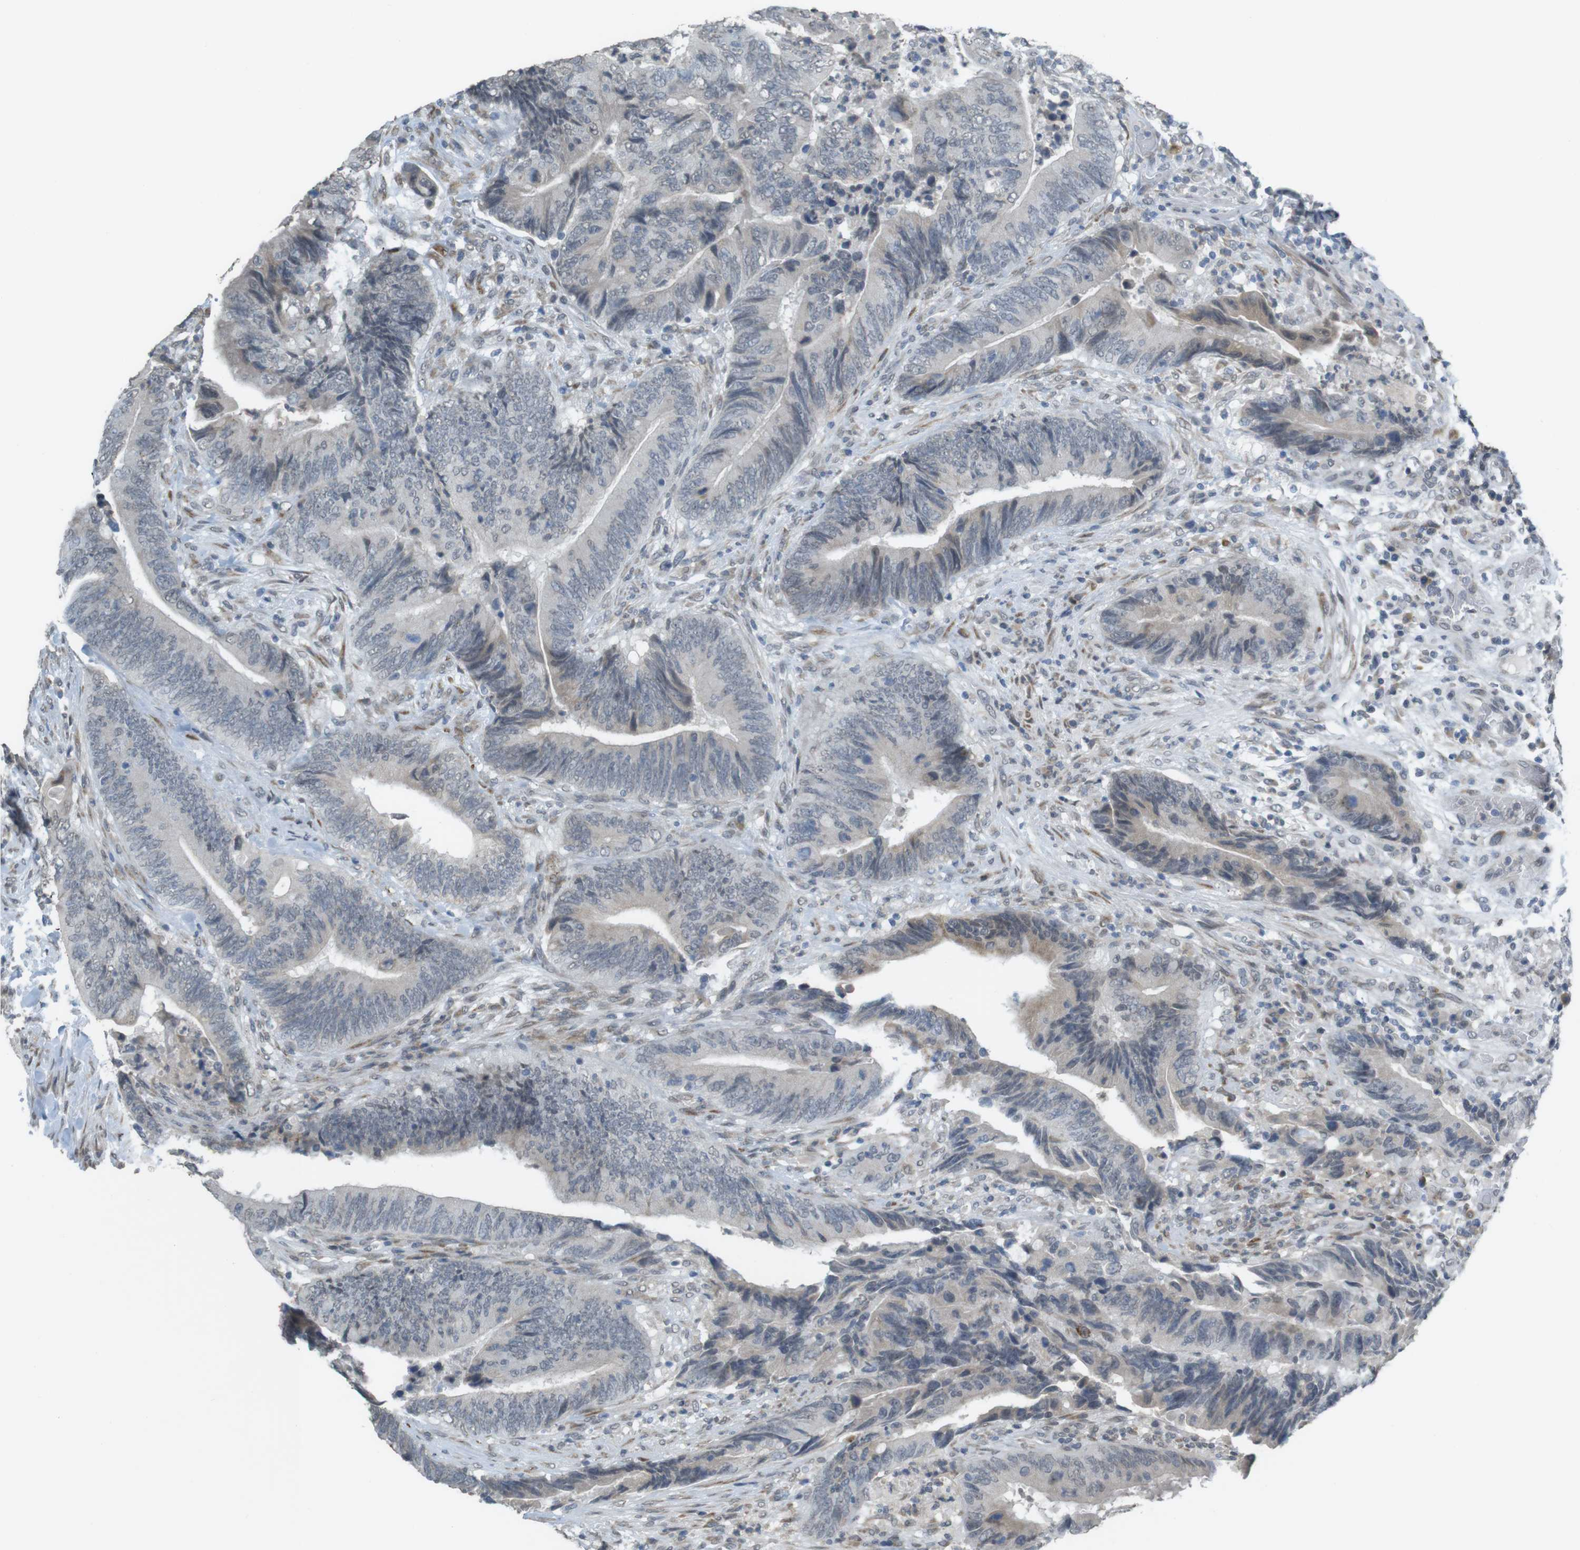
{"staining": {"intensity": "negative", "quantity": "none", "location": "none"}, "tissue": "colorectal cancer", "cell_type": "Tumor cells", "image_type": "cancer", "snomed": [{"axis": "morphology", "description": "Normal tissue, NOS"}, {"axis": "morphology", "description": "Adenocarcinoma, NOS"}, {"axis": "topography", "description": "Colon"}], "caption": "Tumor cells show no significant staining in colorectal cancer (adenocarcinoma).", "gene": "FZD10", "patient": {"sex": "male", "age": 56}}